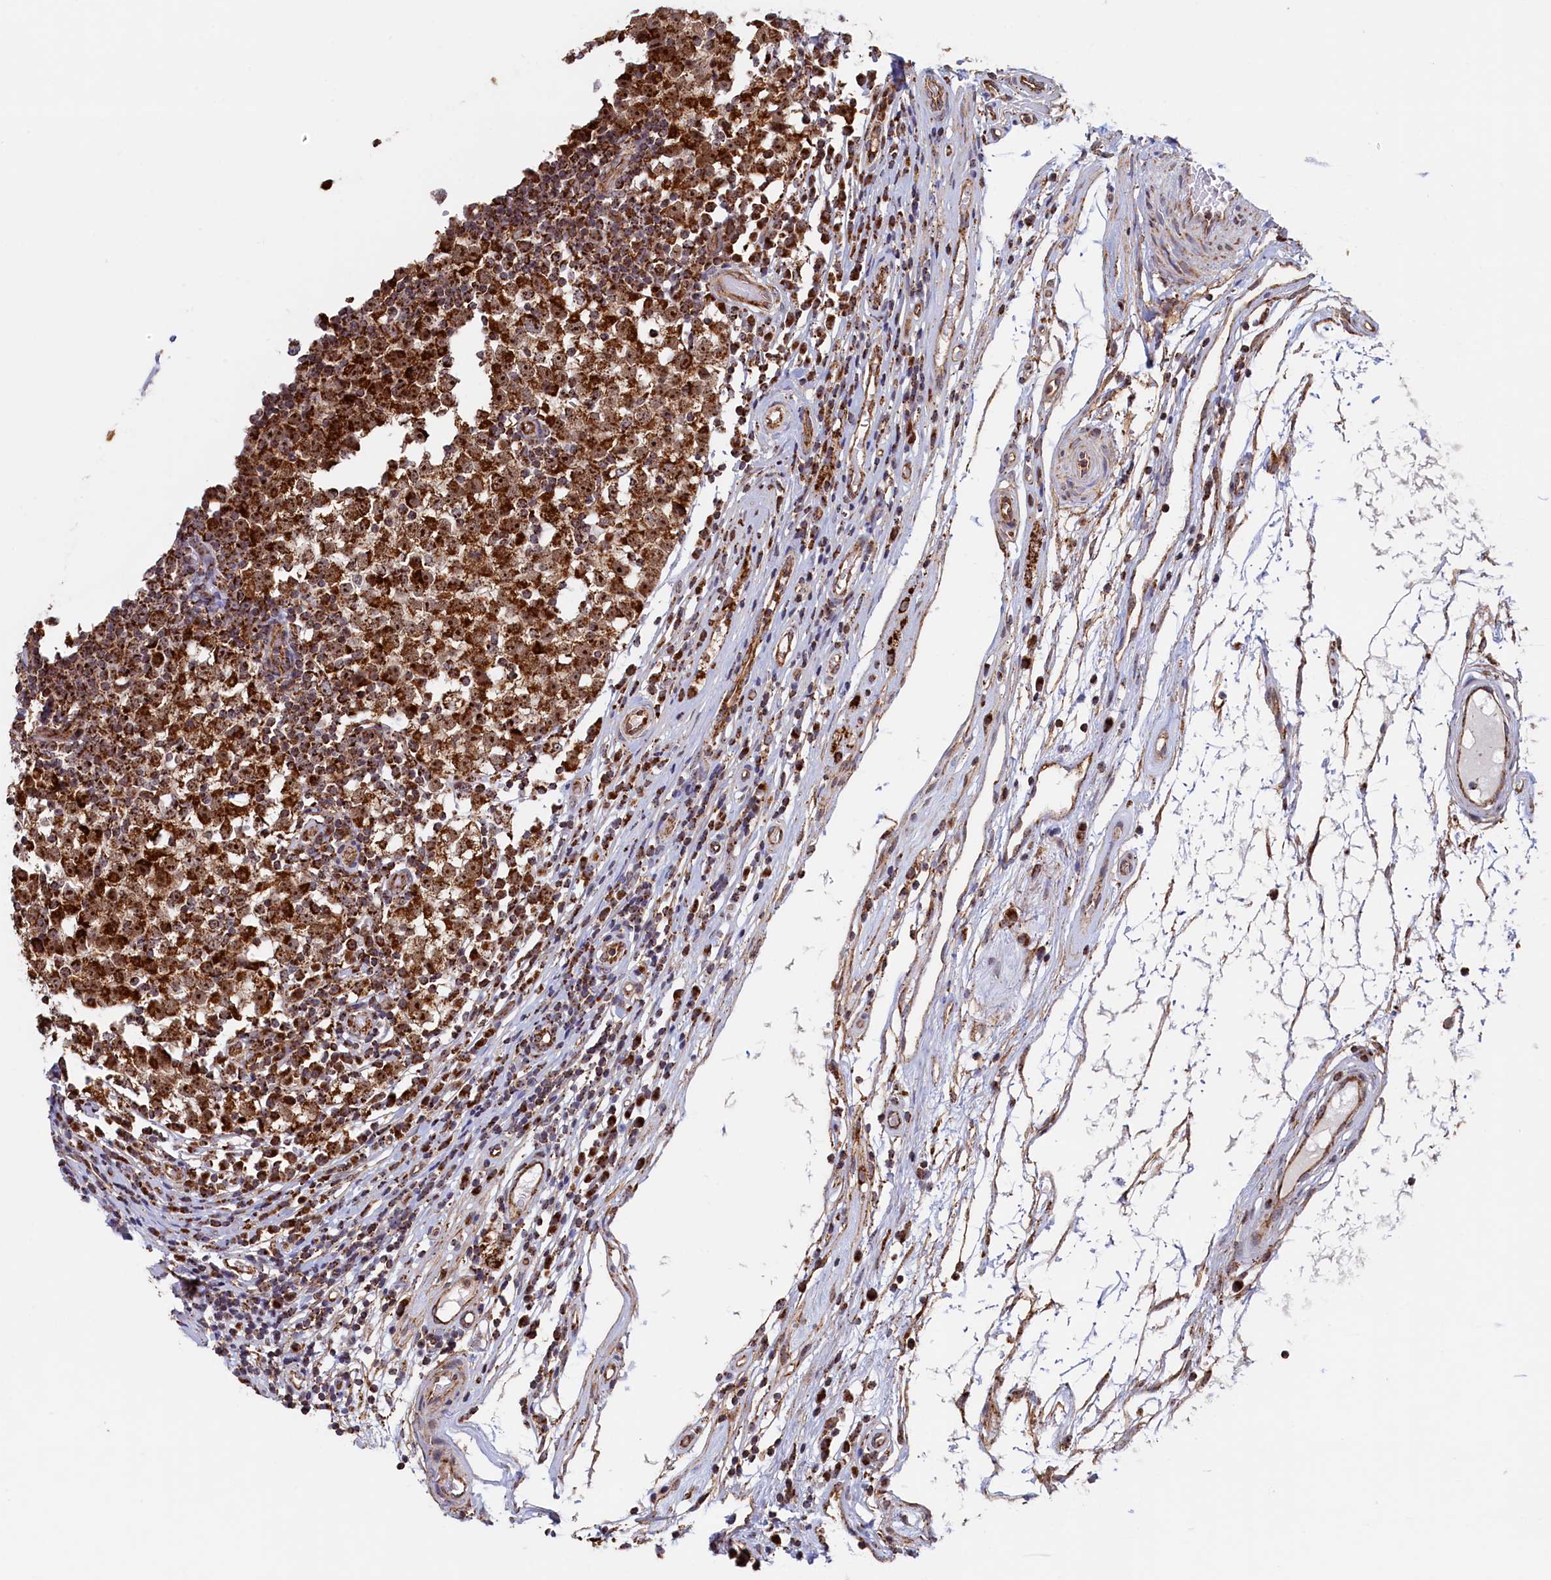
{"staining": {"intensity": "strong", "quantity": ">75%", "location": "cytoplasmic/membranous"}, "tissue": "testis cancer", "cell_type": "Tumor cells", "image_type": "cancer", "snomed": [{"axis": "morphology", "description": "Seminoma, NOS"}, {"axis": "topography", "description": "Testis"}], "caption": "The image shows immunohistochemical staining of testis cancer. There is strong cytoplasmic/membranous staining is appreciated in approximately >75% of tumor cells.", "gene": "UBE3B", "patient": {"sex": "male", "age": 65}}